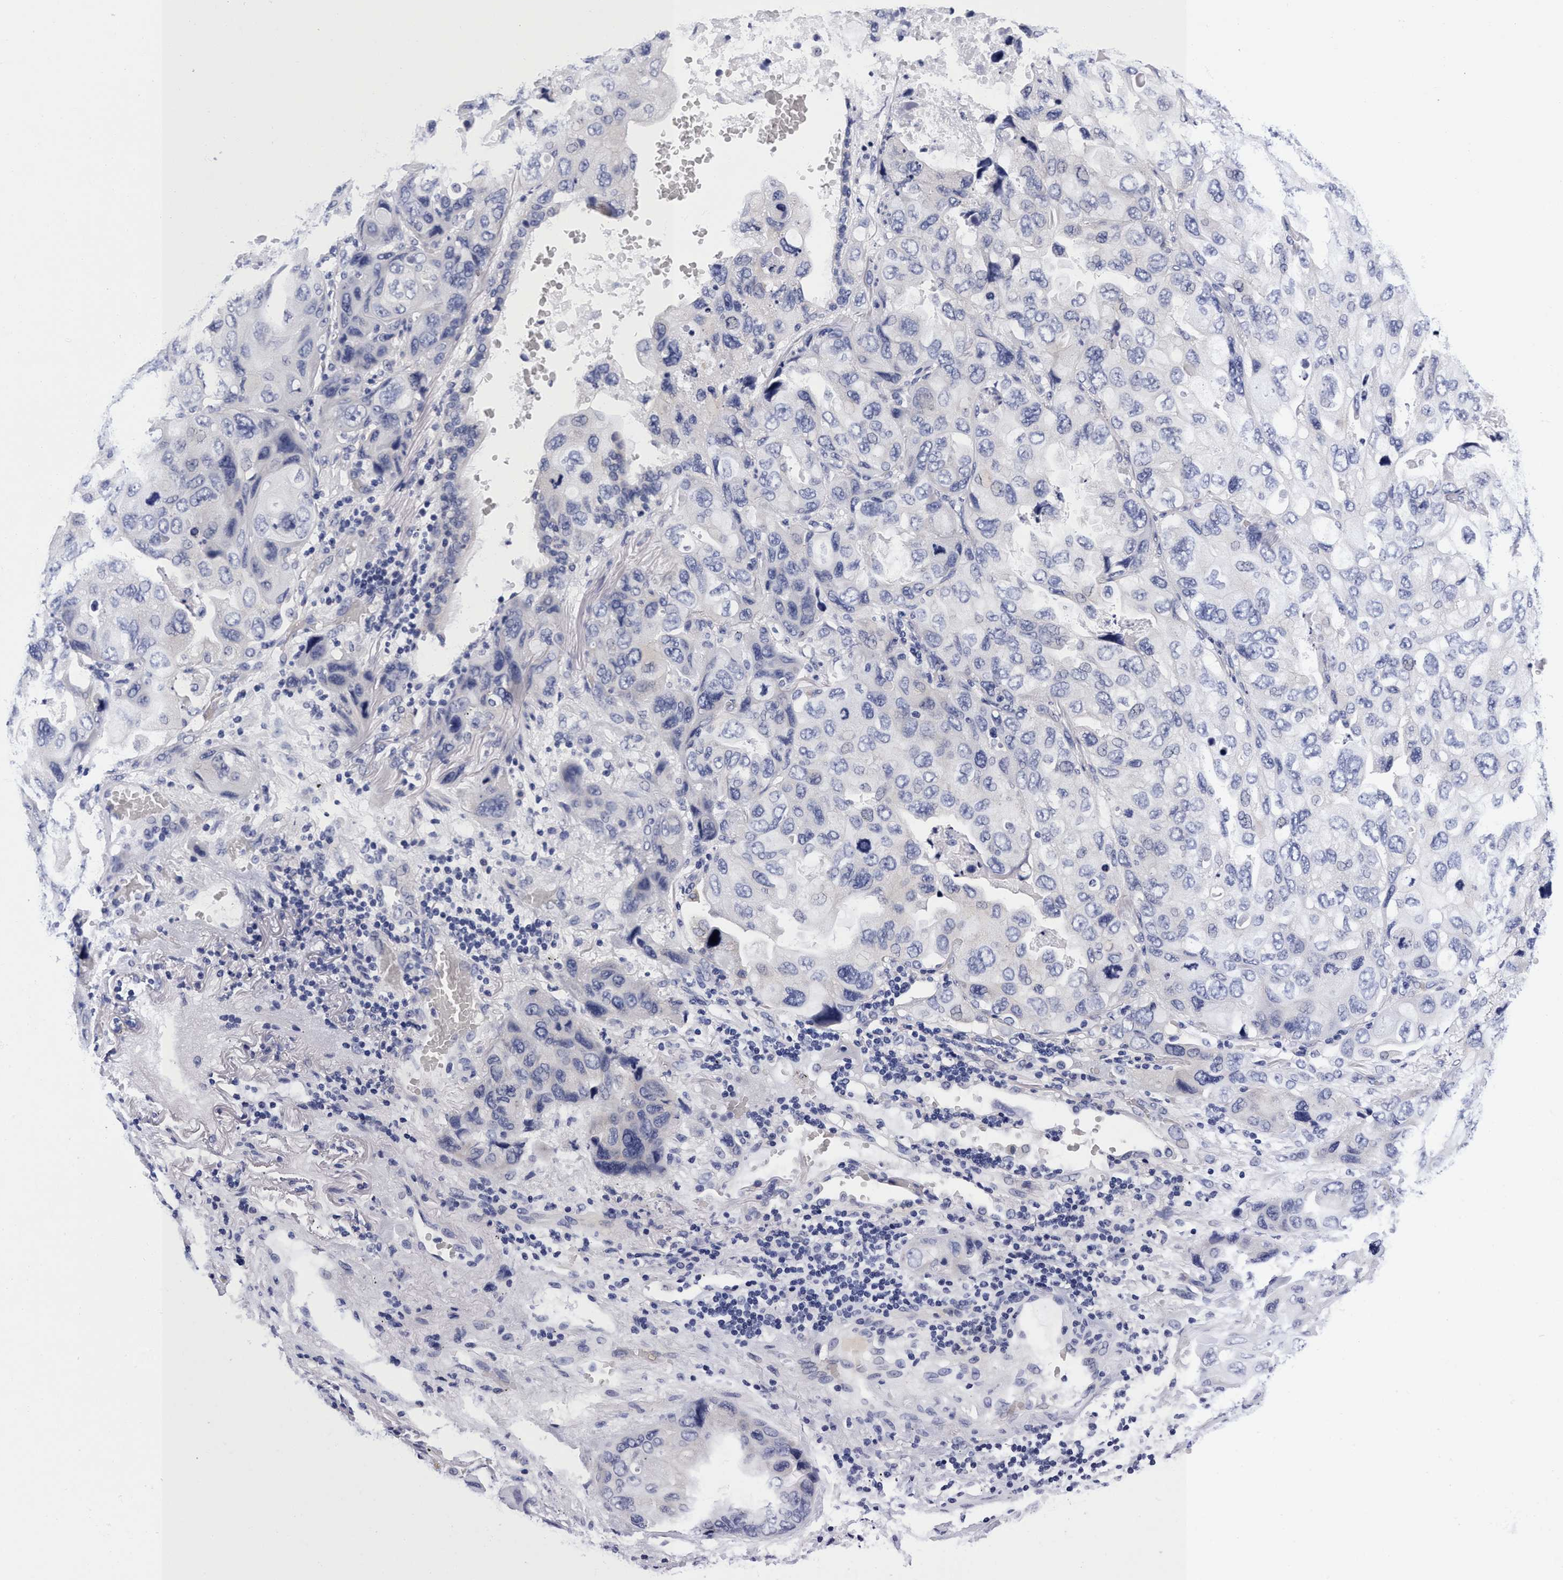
{"staining": {"intensity": "negative", "quantity": "none", "location": "none"}, "tissue": "lung cancer", "cell_type": "Tumor cells", "image_type": "cancer", "snomed": [{"axis": "morphology", "description": "Squamous cell carcinoma, NOS"}, {"axis": "topography", "description": "Lung"}], "caption": "Immunohistochemistry of lung squamous cell carcinoma reveals no positivity in tumor cells.", "gene": "PLPPR1", "patient": {"sex": "female", "age": 73}}